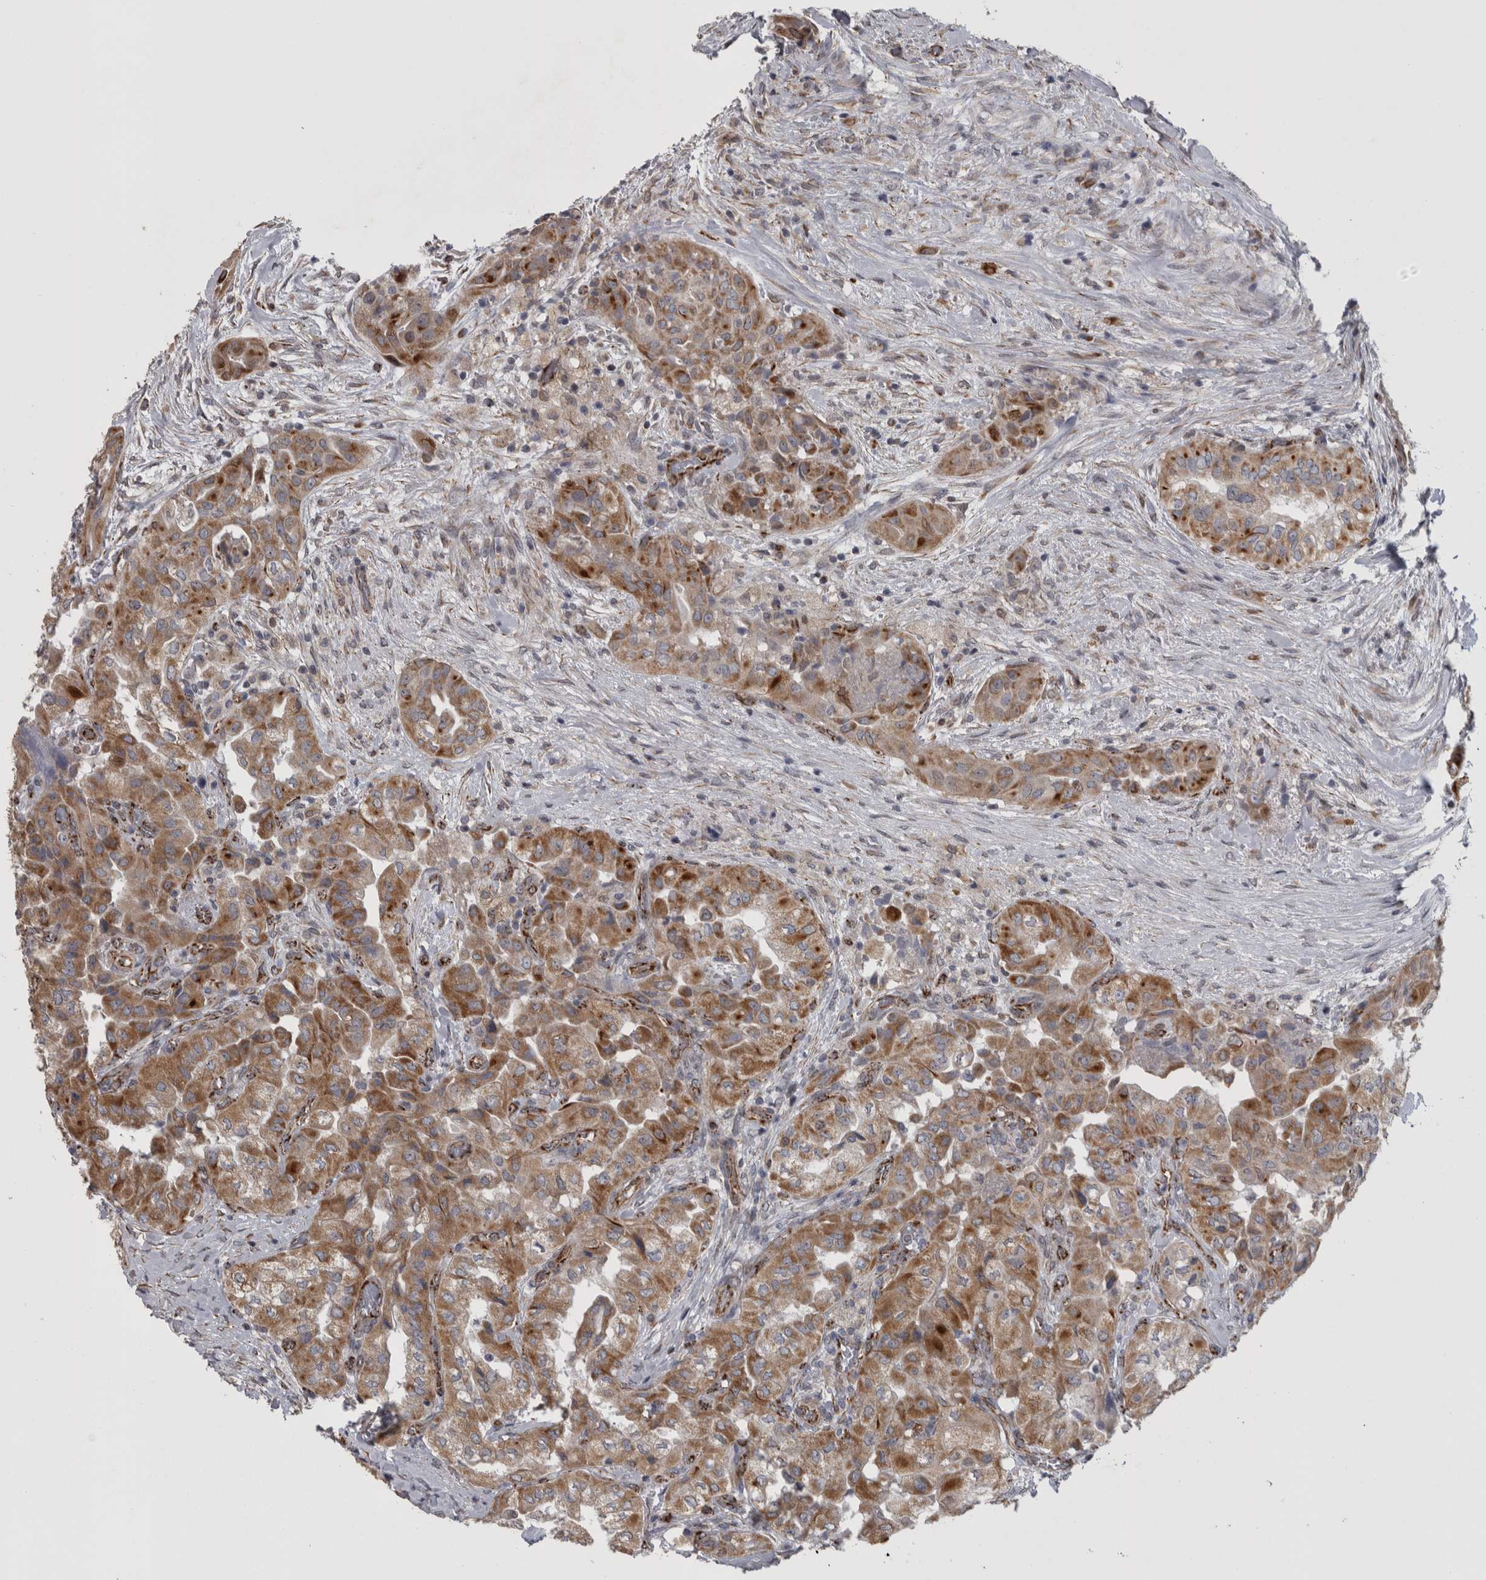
{"staining": {"intensity": "moderate", "quantity": ">75%", "location": "cytoplasmic/membranous"}, "tissue": "thyroid cancer", "cell_type": "Tumor cells", "image_type": "cancer", "snomed": [{"axis": "morphology", "description": "Papillary adenocarcinoma, NOS"}, {"axis": "topography", "description": "Thyroid gland"}], "caption": "Immunohistochemistry (IHC) image of human papillary adenocarcinoma (thyroid) stained for a protein (brown), which reveals medium levels of moderate cytoplasmic/membranous positivity in about >75% of tumor cells.", "gene": "ACOT7", "patient": {"sex": "female", "age": 59}}